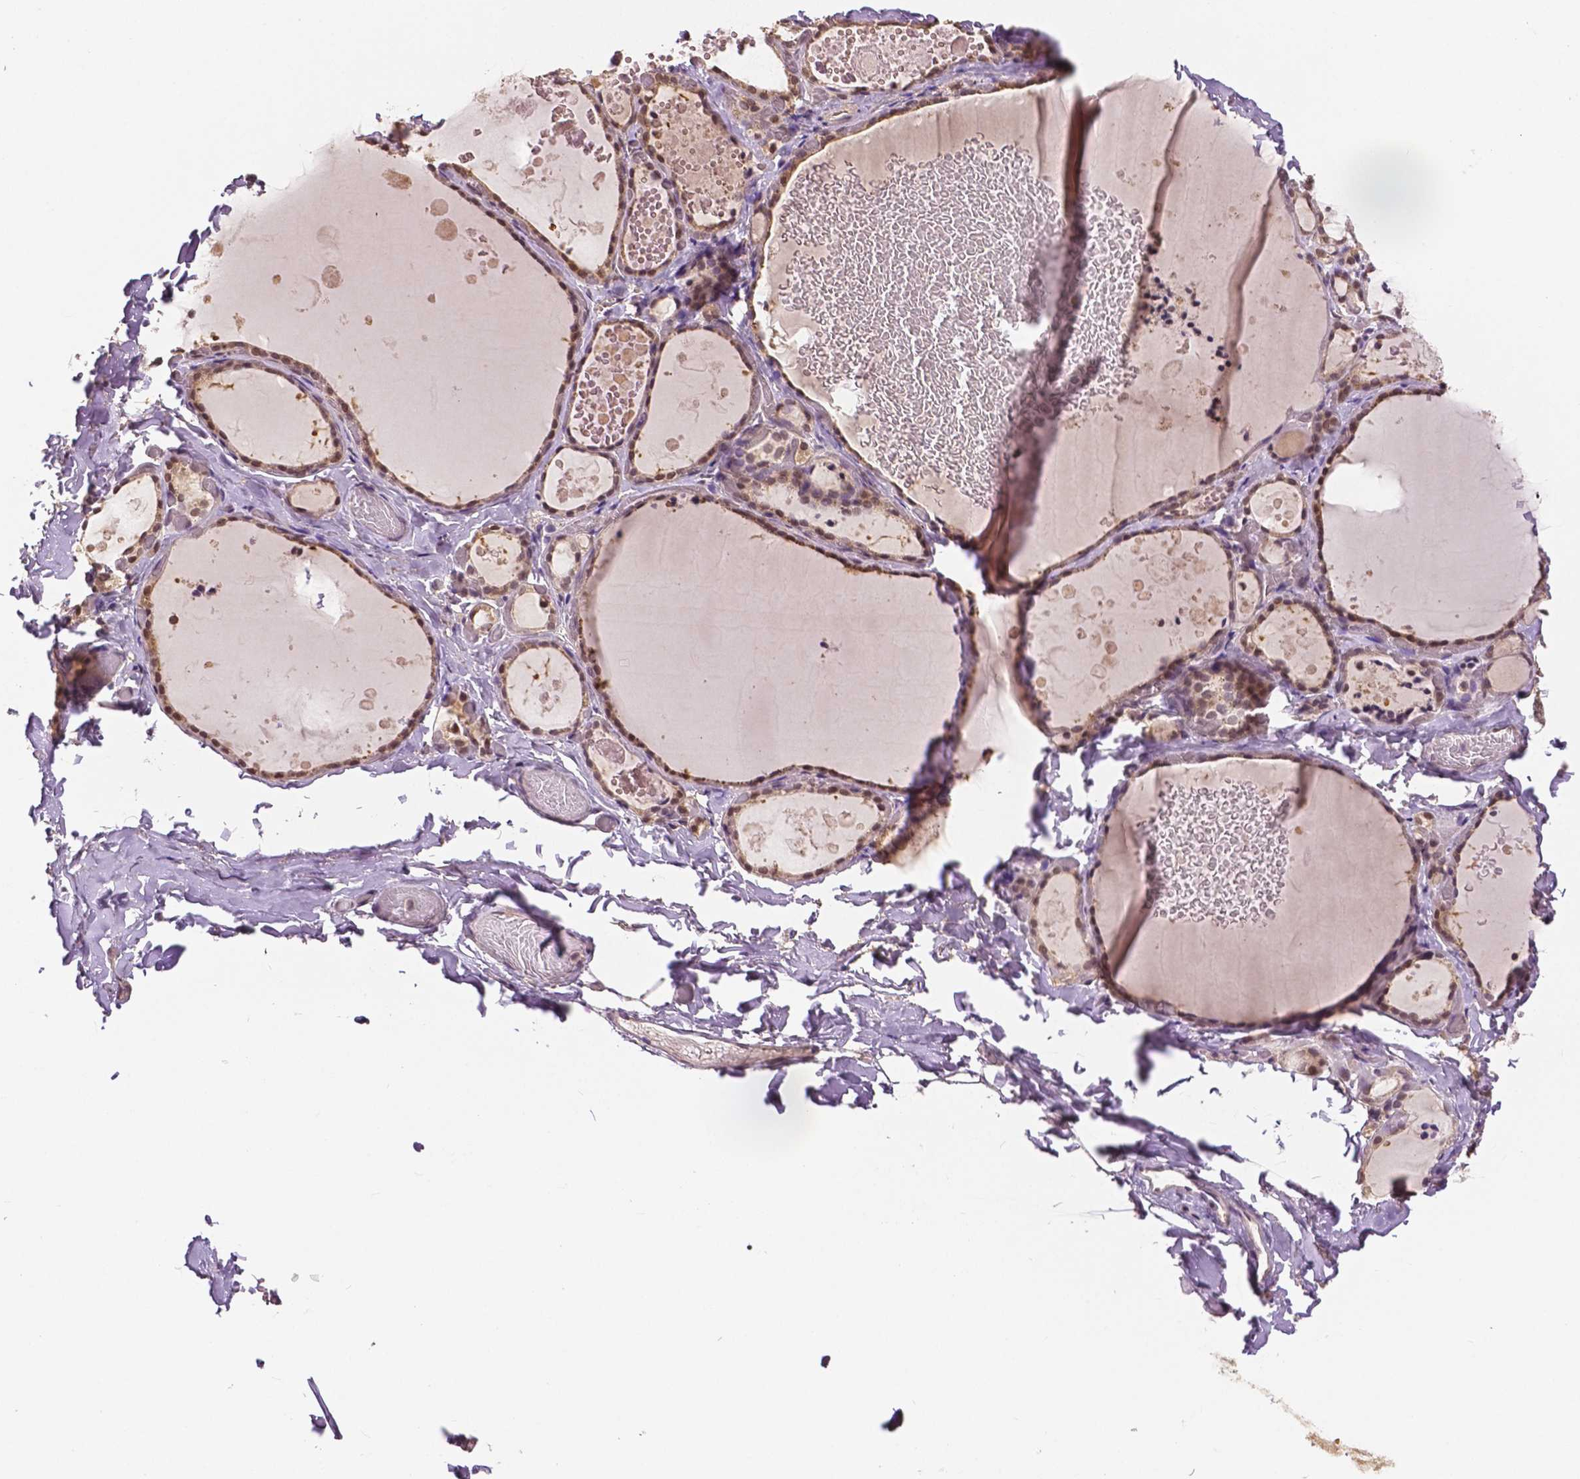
{"staining": {"intensity": "strong", "quantity": ">75%", "location": "nuclear"}, "tissue": "thyroid gland", "cell_type": "Glandular cells", "image_type": "normal", "snomed": [{"axis": "morphology", "description": "Normal tissue, NOS"}, {"axis": "topography", "description": "Thyroid gland"}], "caption": "An image showing strong nuclear expression in approximately >75% of glandular cells in normal thyroid gland, as visualized by brown immunohistochemical staining.", "gene": "MAP1LC3B", "patient": {"sex": "female", "age": 56}}